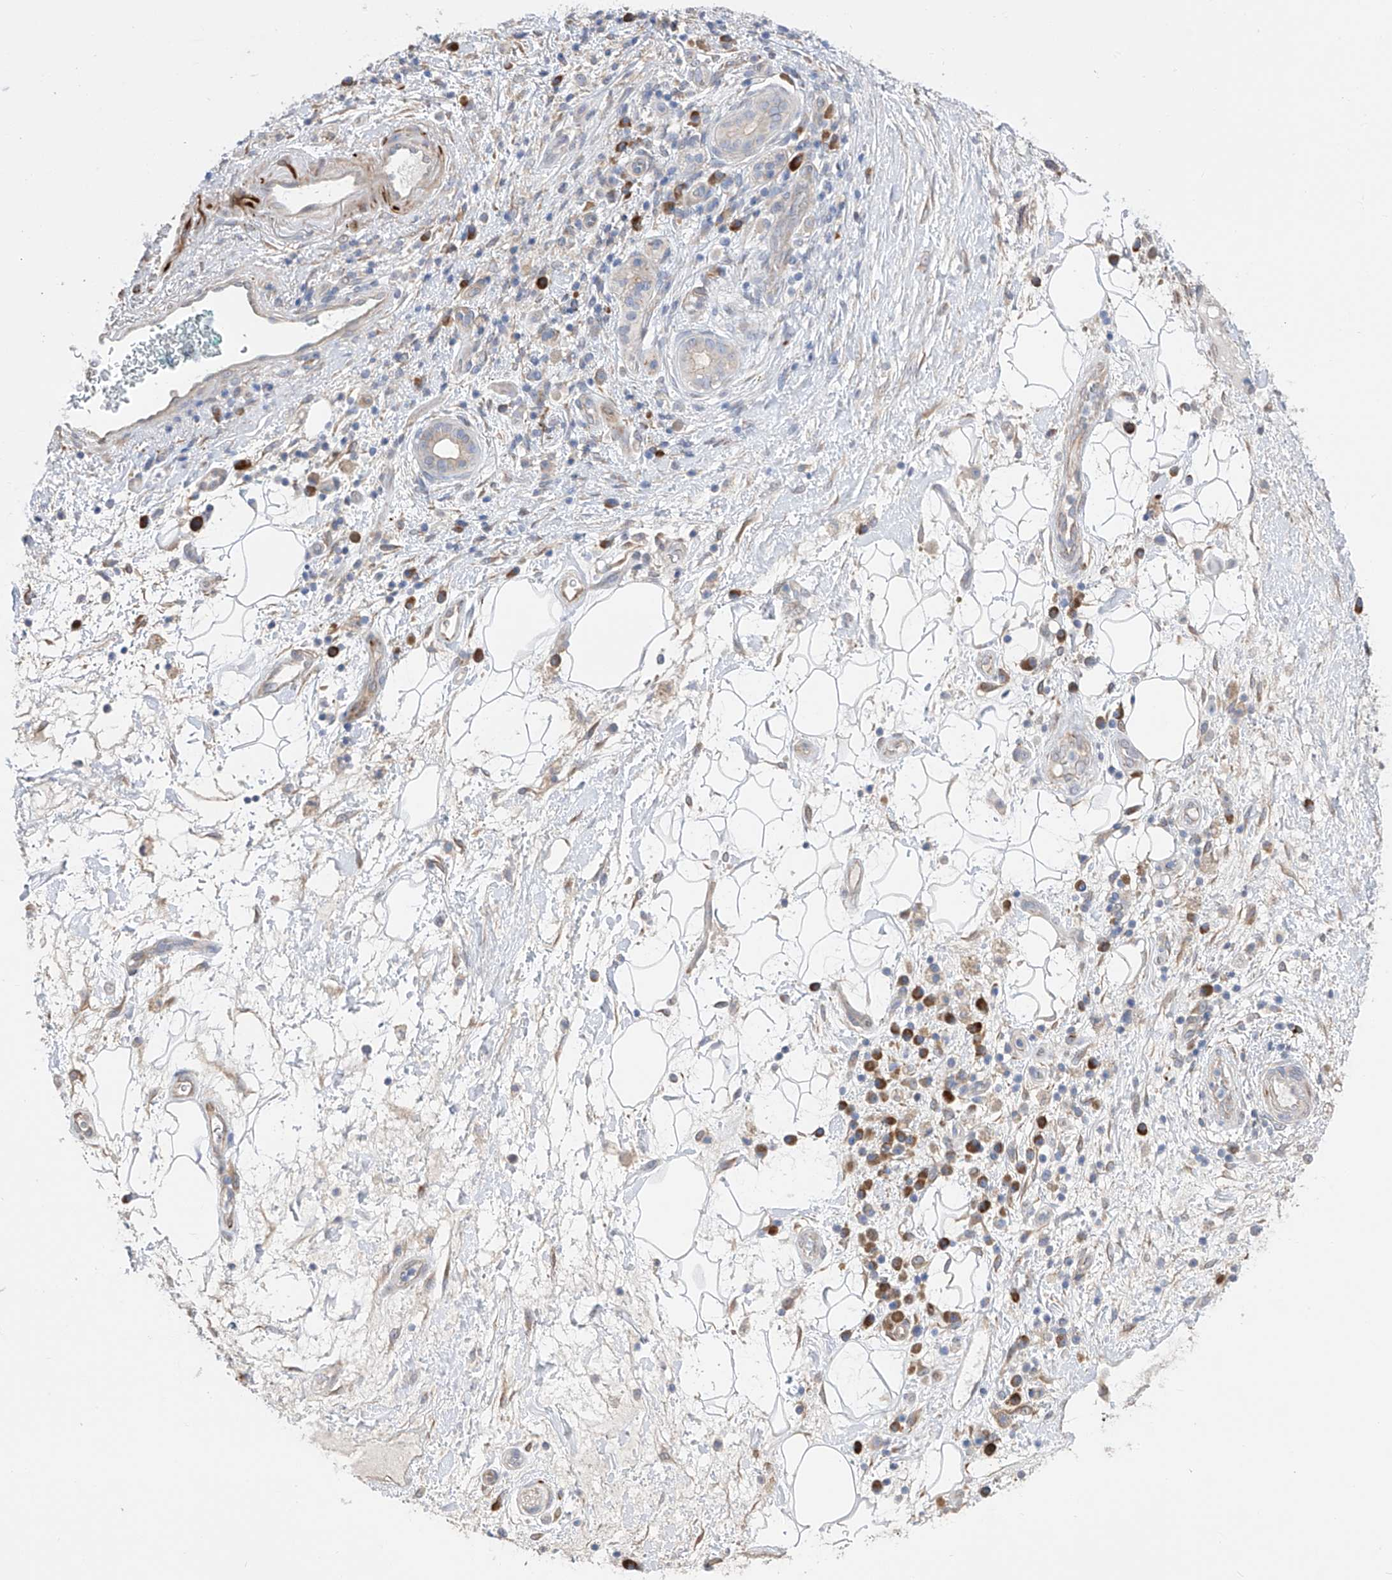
{"staining": {"intensity": "negative", "quantity": "none", "location": "none"}, "tissue": "pancreatic cancer", "cell_type": "Tumor cells", "image_type": "cancer", "snomed": [{"axis": "morphology", "description": "Adenocarcinoma, NOS"}, {"axis": "topography", "description": "Pancreas"}], "caption": "This is an immunohistochemistry image of pancreatic cancer (adenocarcinoma). There is no positivity in tumor cells.", "gene": "NFATC4", "patient": {"sex": "male", "age": 78}}